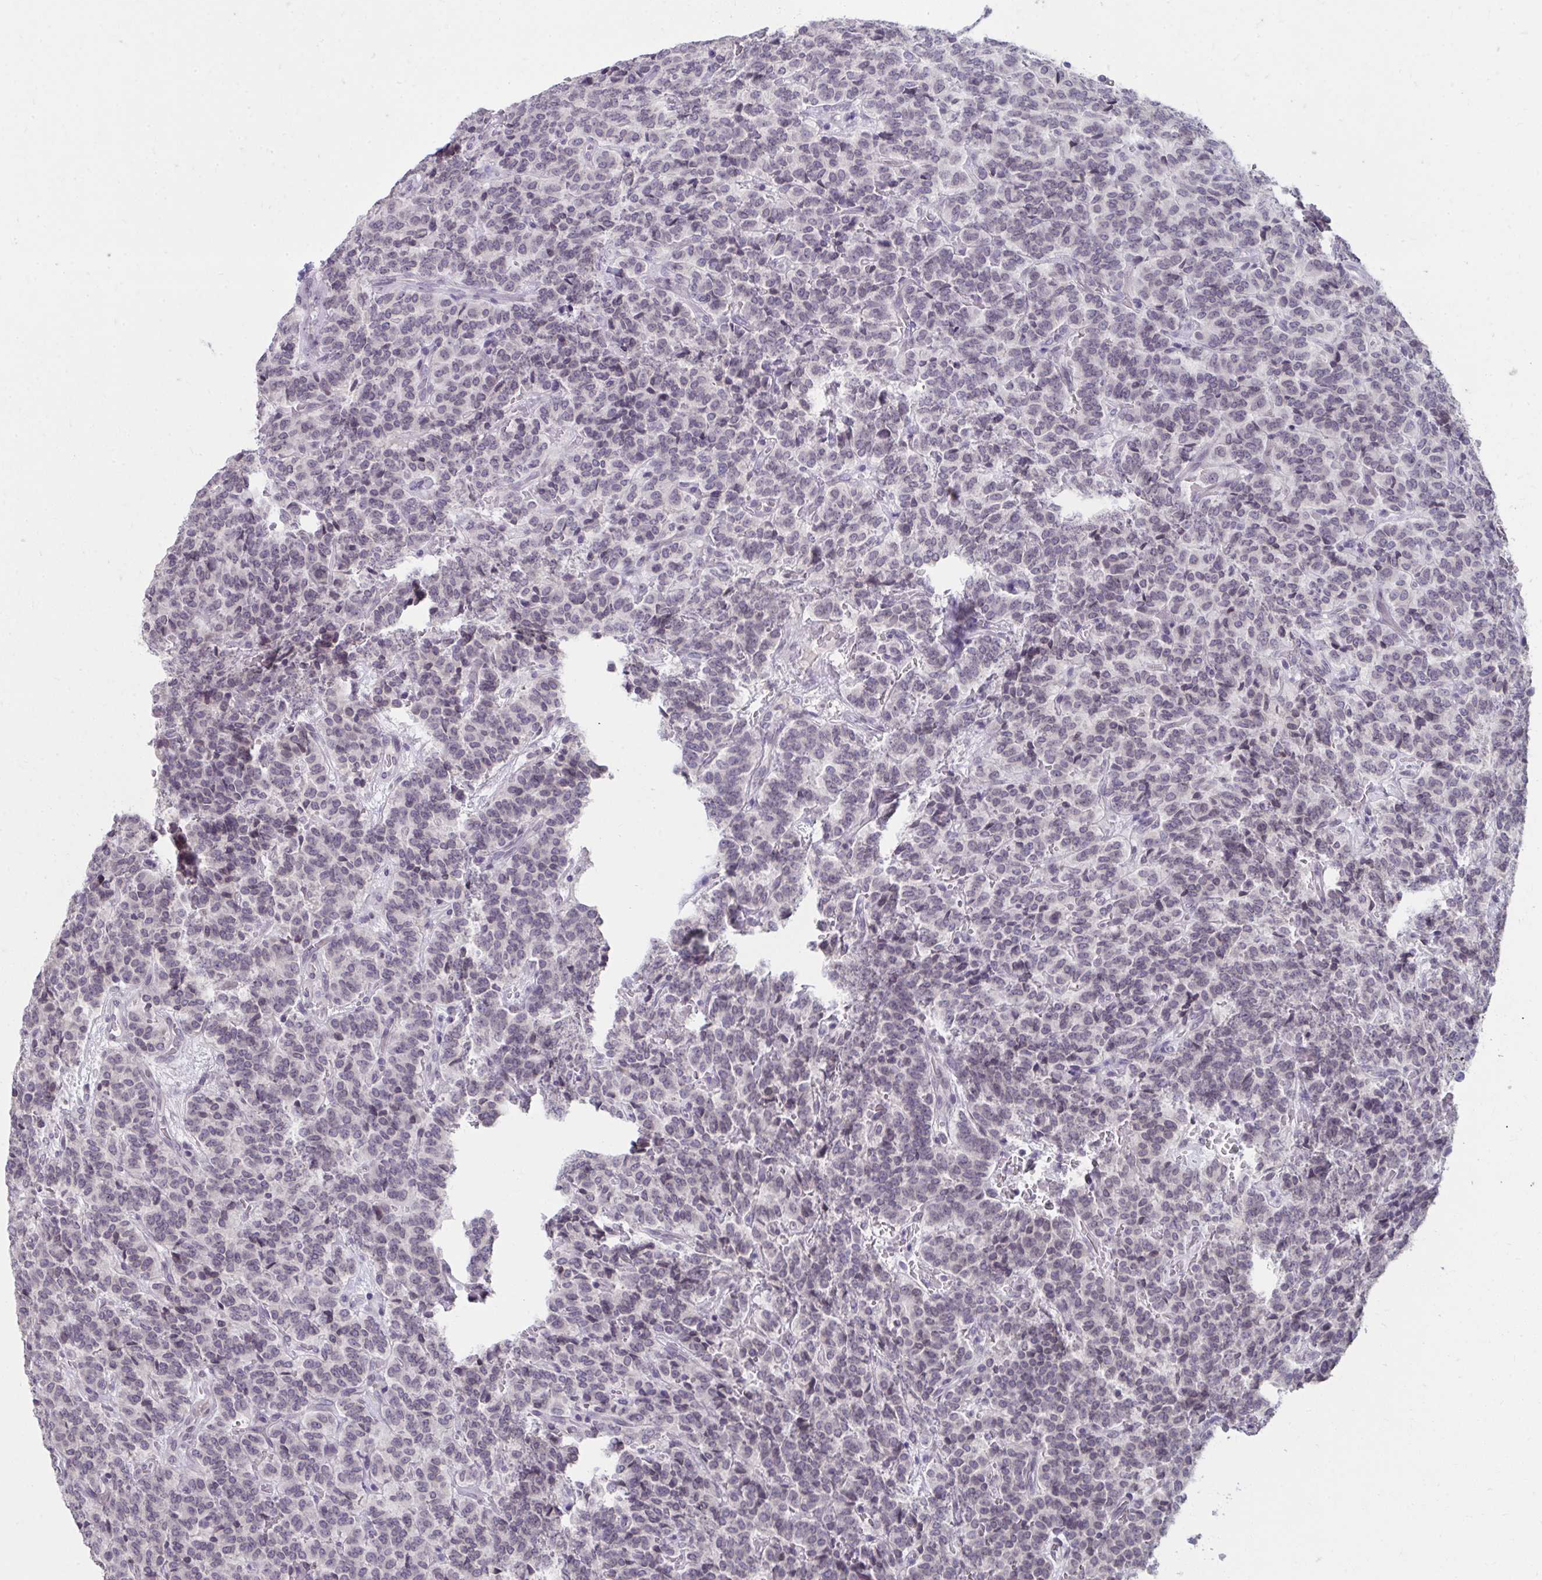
{"staining": {"intensity": "negative", "quantity": "none", "location": "none"}, "tissue": "carcinoid", "cell_type": "Tumor cells", "image_type": "cancer", "snomed": [{"axis": "morphology", "description": "Carcinoid, malignant, NOS"}, {"axis": "topography", "description": "Pancreas"}], "caption": "High magnification brightfield microscopy of carcinoid (malignant) stained with DAB (3,3'-diaminobenzidine) (brown) and counterstained with hematoxylin (blue): tumor cells show no significant positivity.", "gene": "NUP133", "patient": {"sex": "male", "age": 36}}